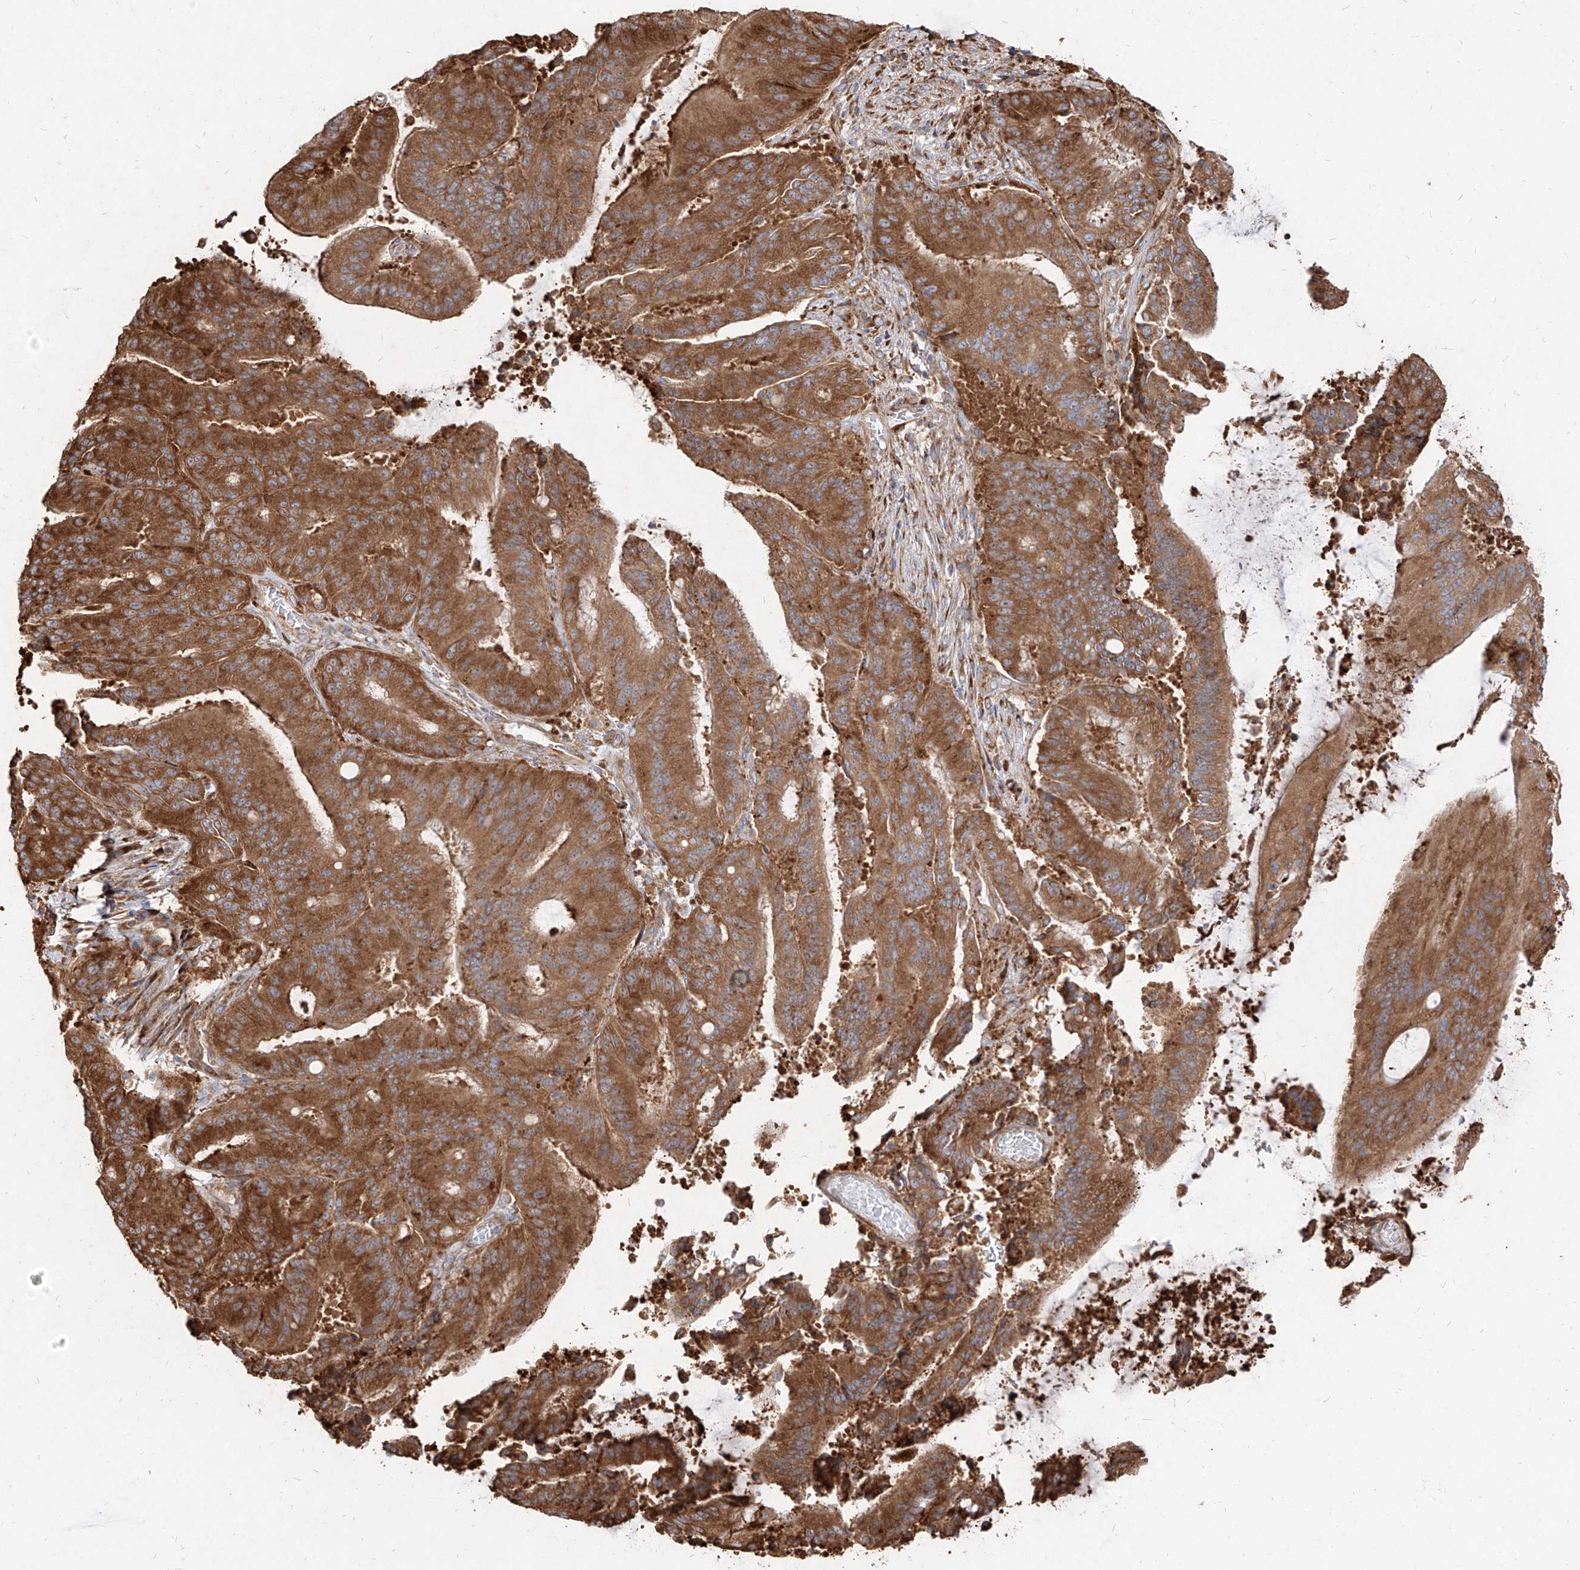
{"staining": {"intensity": "strong", "quantity": ">75%", "location": "cytoplasmic/membranous"}, "tissue": "liver cancer", "cell_type": "Tumor cells", "image_type": "cancer", "snomed": [{"axis": "morphology", "description": "Normal tissue, NOS"}, {"axis": "morphology", "description": "Cholangiocarcinoma"}, {"axis": "topography", "description": "Liver"}, {"axis": "topography", "description": "Peripheral nerve tissue"}], "caption": "Immunohistochemistry (IHC) of liver cholangiocarcinoma demonstrates high levels of strong cytoplasmic/membranous positivity in about >75% of tumor cells. The protein of interest is shown in brown color, while the nuclei are stained blue.", "gene": "RPS25", "patient": {"sex": "female", "age": 73}}